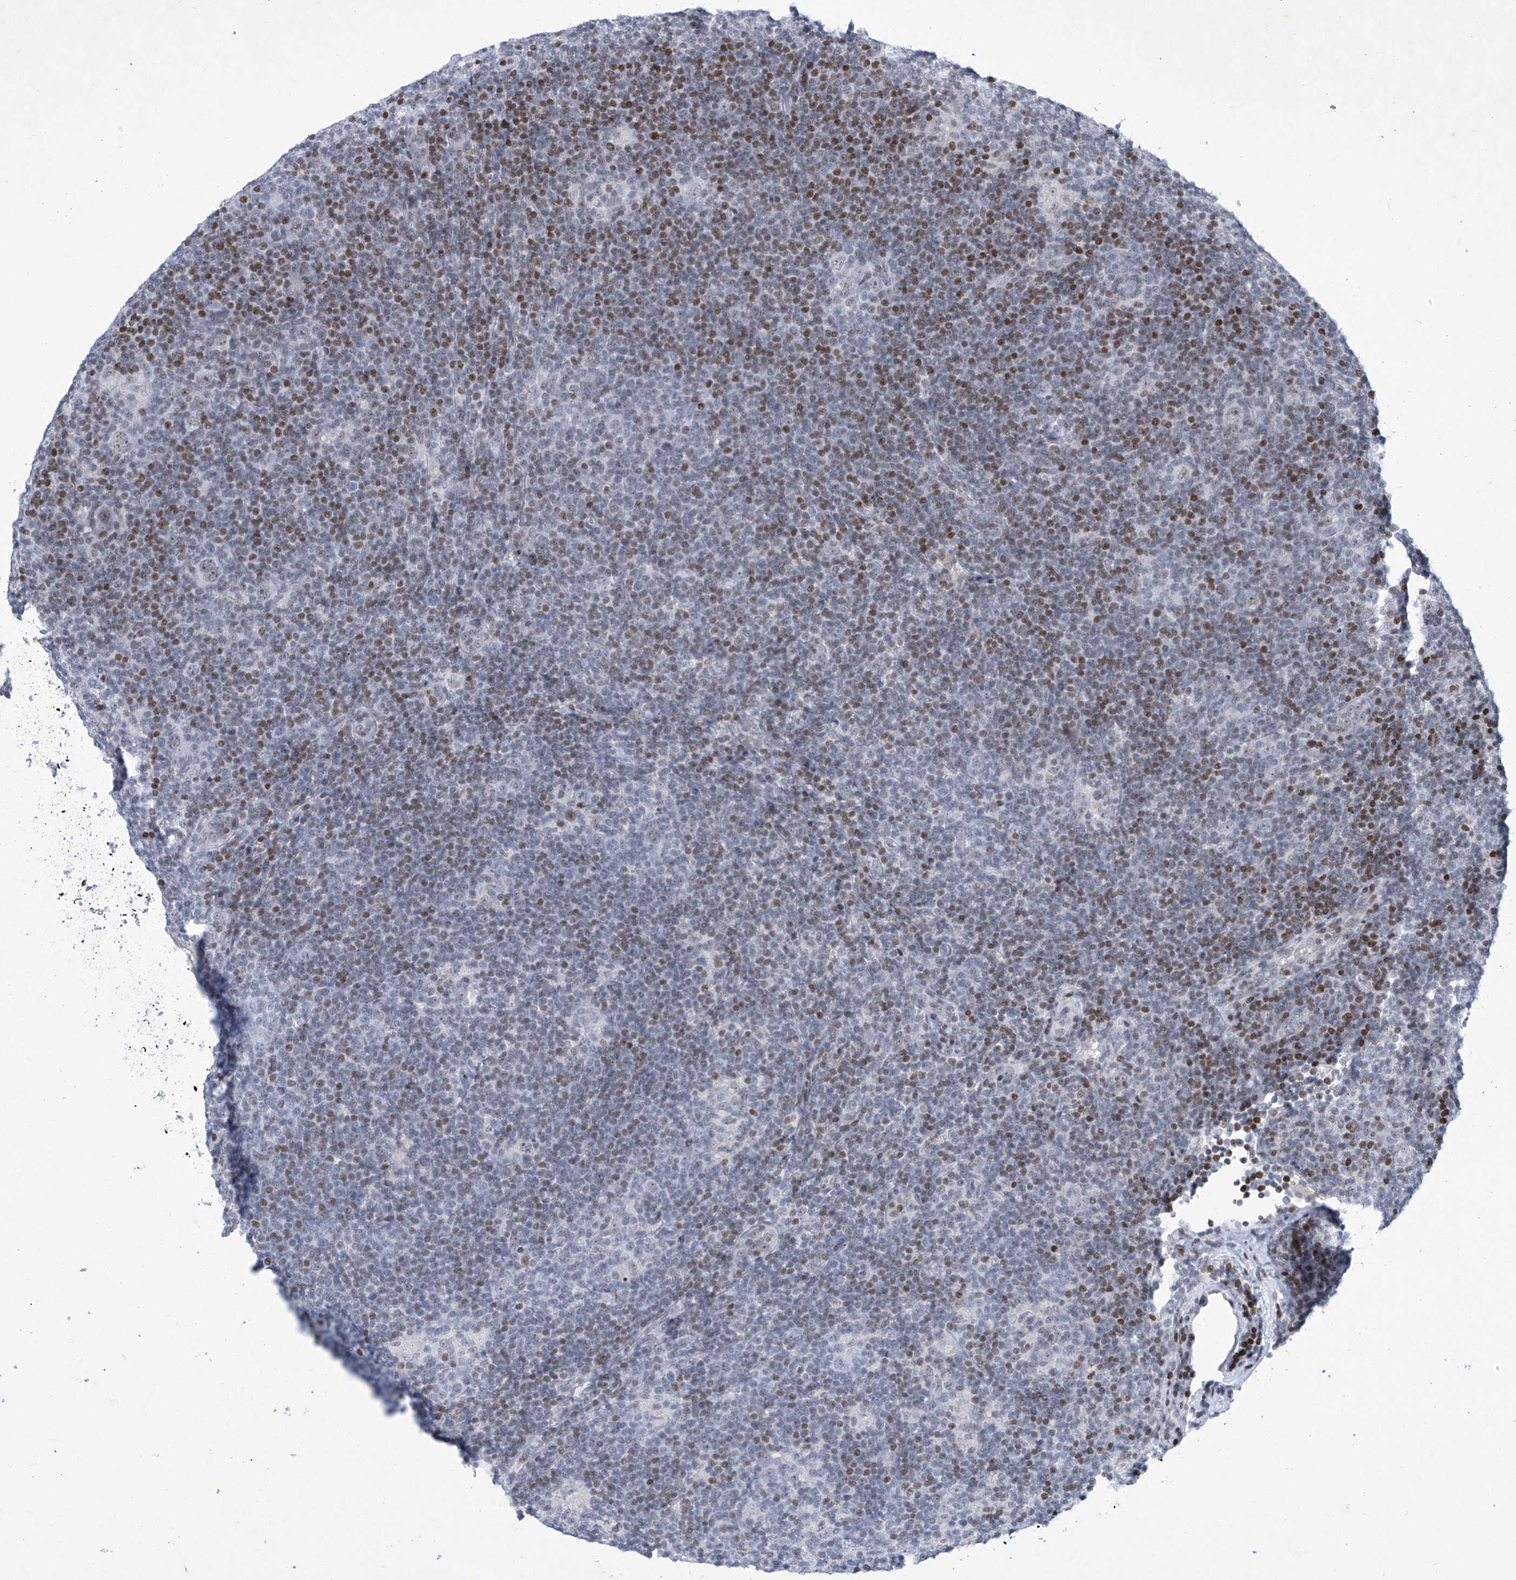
{"staining": {"intensity": "negative", "quantity": "none", "location": "none"}, "tissue": "lymphoma", "cell_type": "Tumor cells", "image_type": "cancer", "snomed": [{"axis": "morphology", "description": "Hodgkin's disease, NOS"}, {"axis": "topography", "description": "Lymph node"}], "caption": "High power microscopy photomicrograph of an IHC photomicrograph of lymphoma, revealing no significant positivity in tumor cells.", "gene": "RFX7", "patient": {"sex": "female", "age": 57}}